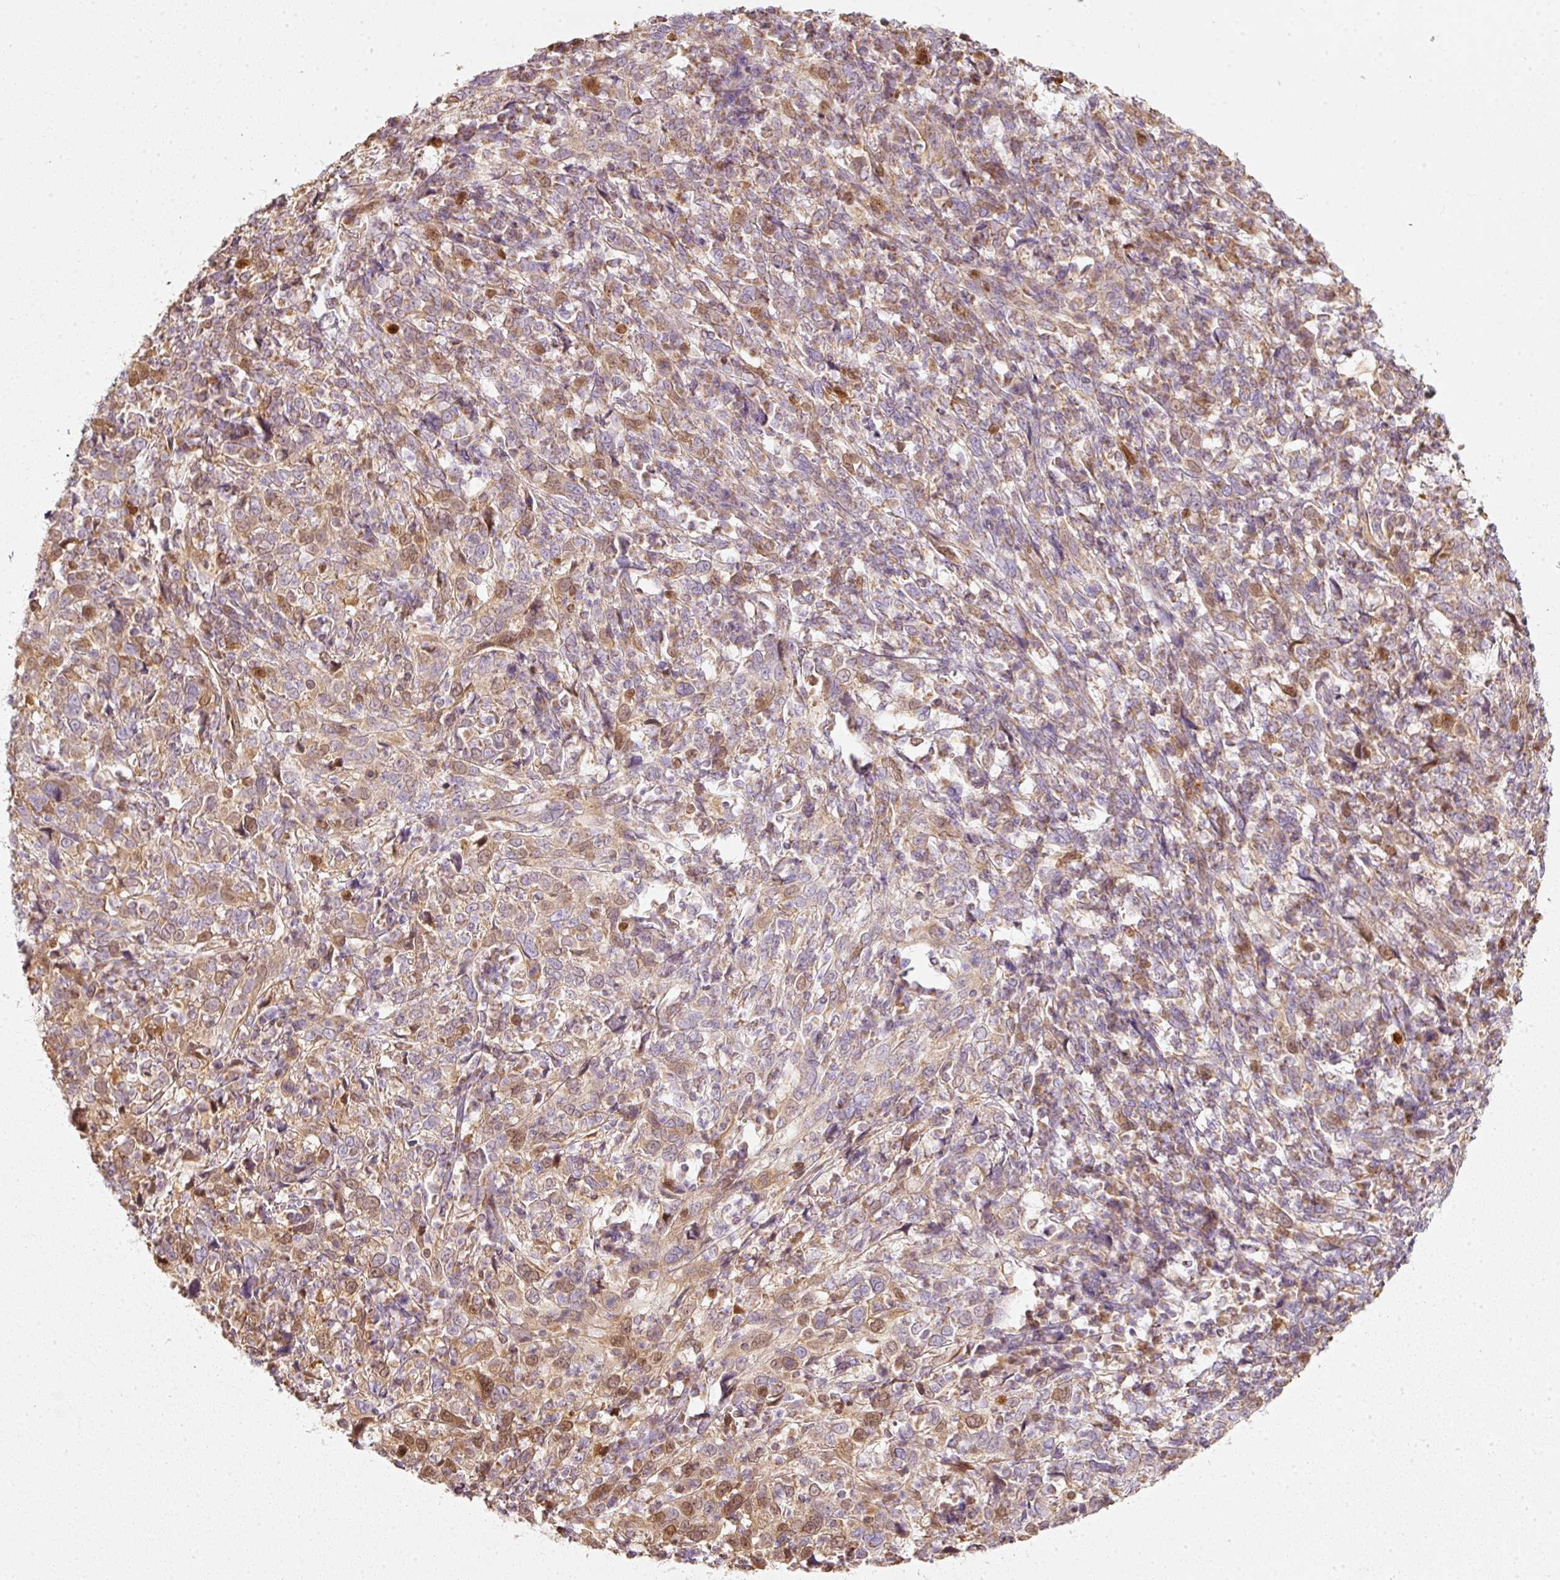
{"staining": {"intensity": "moderate", "quantity": ">75%", "location": "cytoplasmic/membranous,nuclear"}, "tissue": "cervical cancer", "cell_type": "Tumor cells", "image_type": "cancer", "snomed": [{"axis": "morphology", "description": "Squamous cell carcinoma, NOS"}, {"axis": "topography", "description": "Cervix"}], "caption": "Immunohistochemical staining of squamous cell carcinoma (cervical) reveals medium levels of moderate cytoplasmic/membranous and nuclear protein positivity in approximately >75% of tumor cells. Immunohistochemistry stains the protein in brown and the nuclei are stained blue.", "gene": "DUT", "patient": {"sex": "female", "age": 46}}